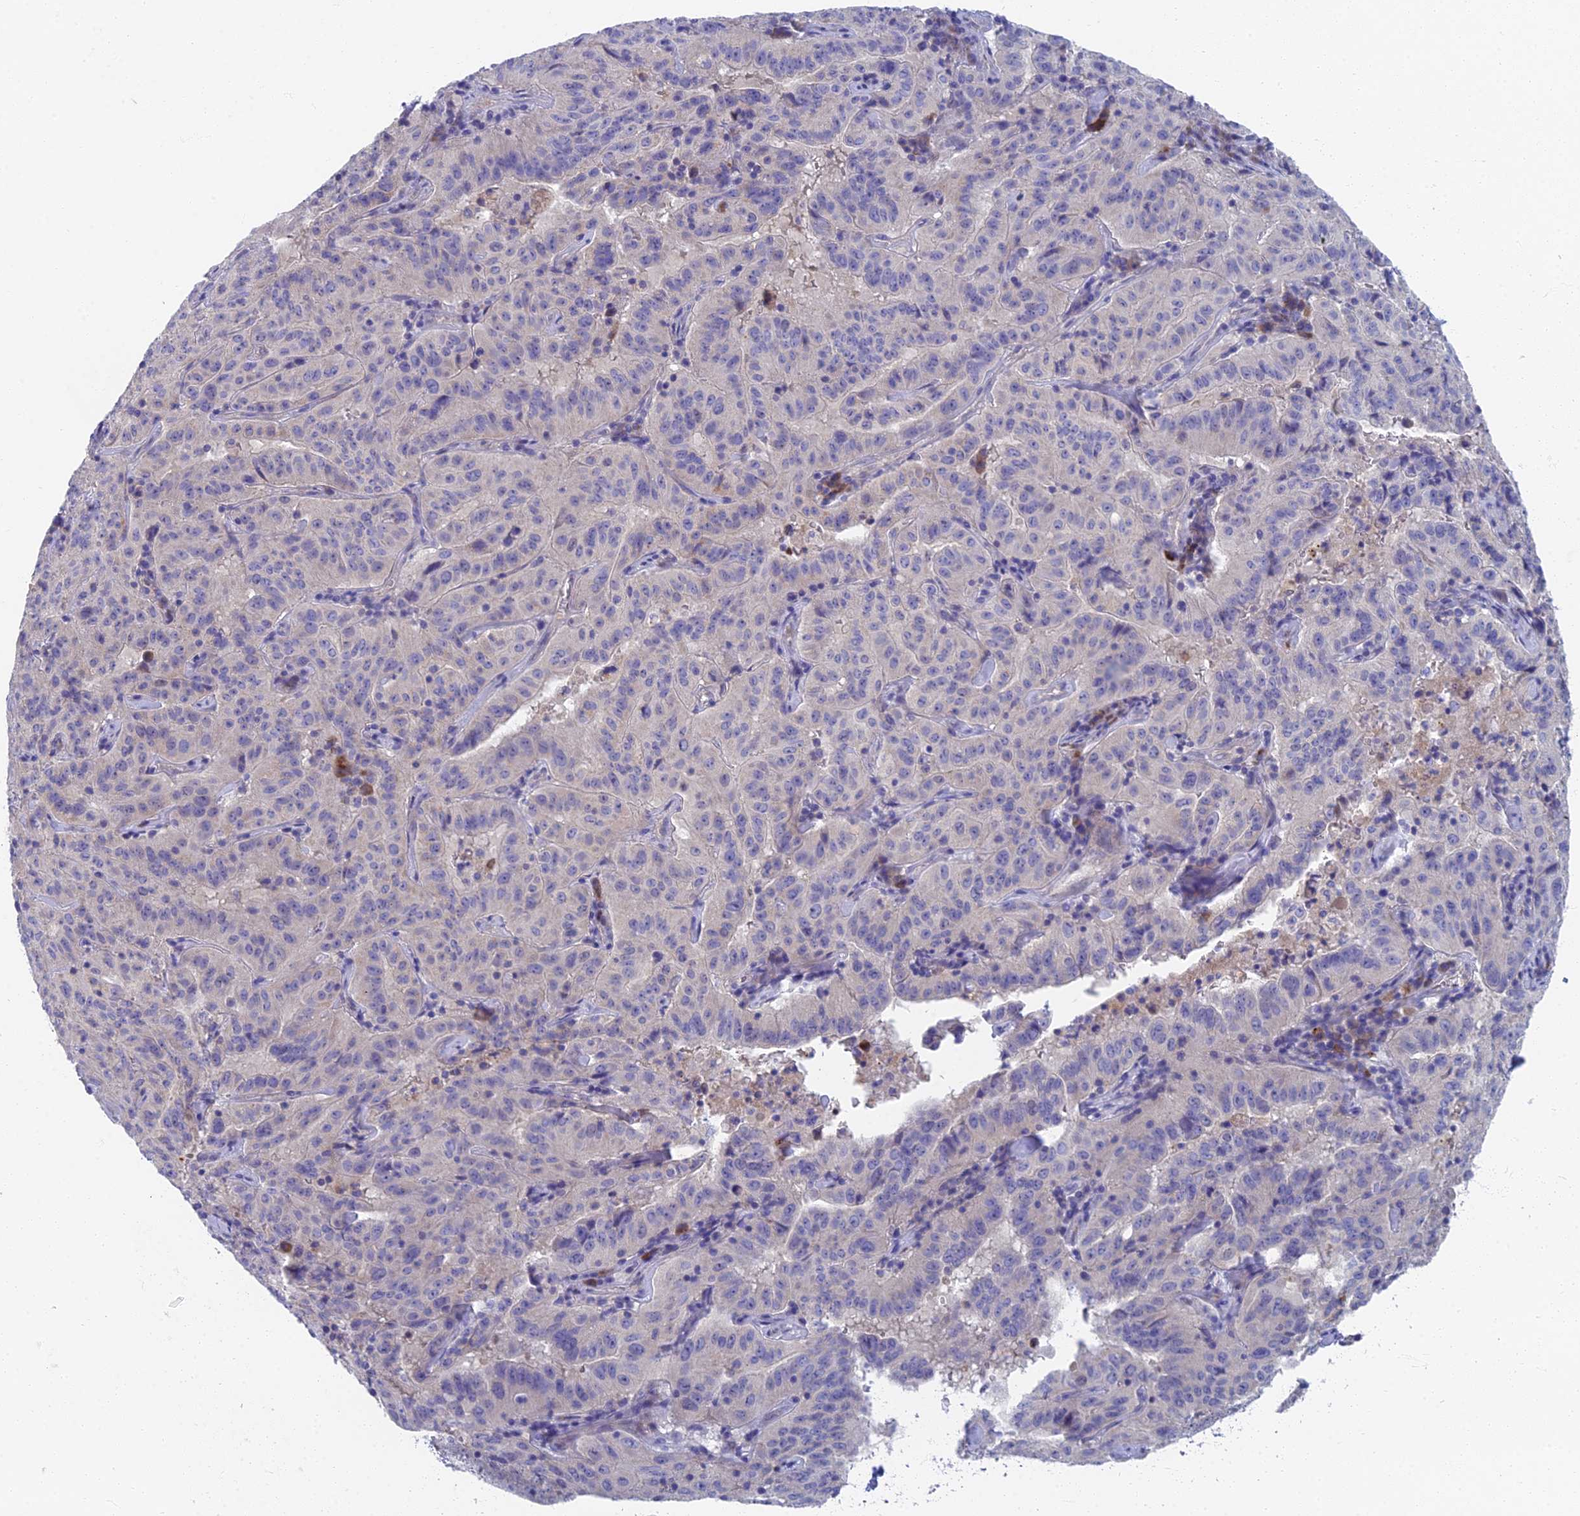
{"staining": {"intensity": "negative", "quantity": "none", "location": "none"}, "tissue": "pancreatic cancer", "cell_type": "Tumor cells", "image_type": "cancer", "snomed": [{"axis": "morphology", "description": "Adenocarcinoma, NOS"}, {"axis": "topography", "description": "Pancreas"}], "caption": "IHC of pancreatic cancer (adenocarcinoma) displays no positivity in tumor cells.", "gene": "SPIN4", "patient": {"sex": "male", "age": 63}}